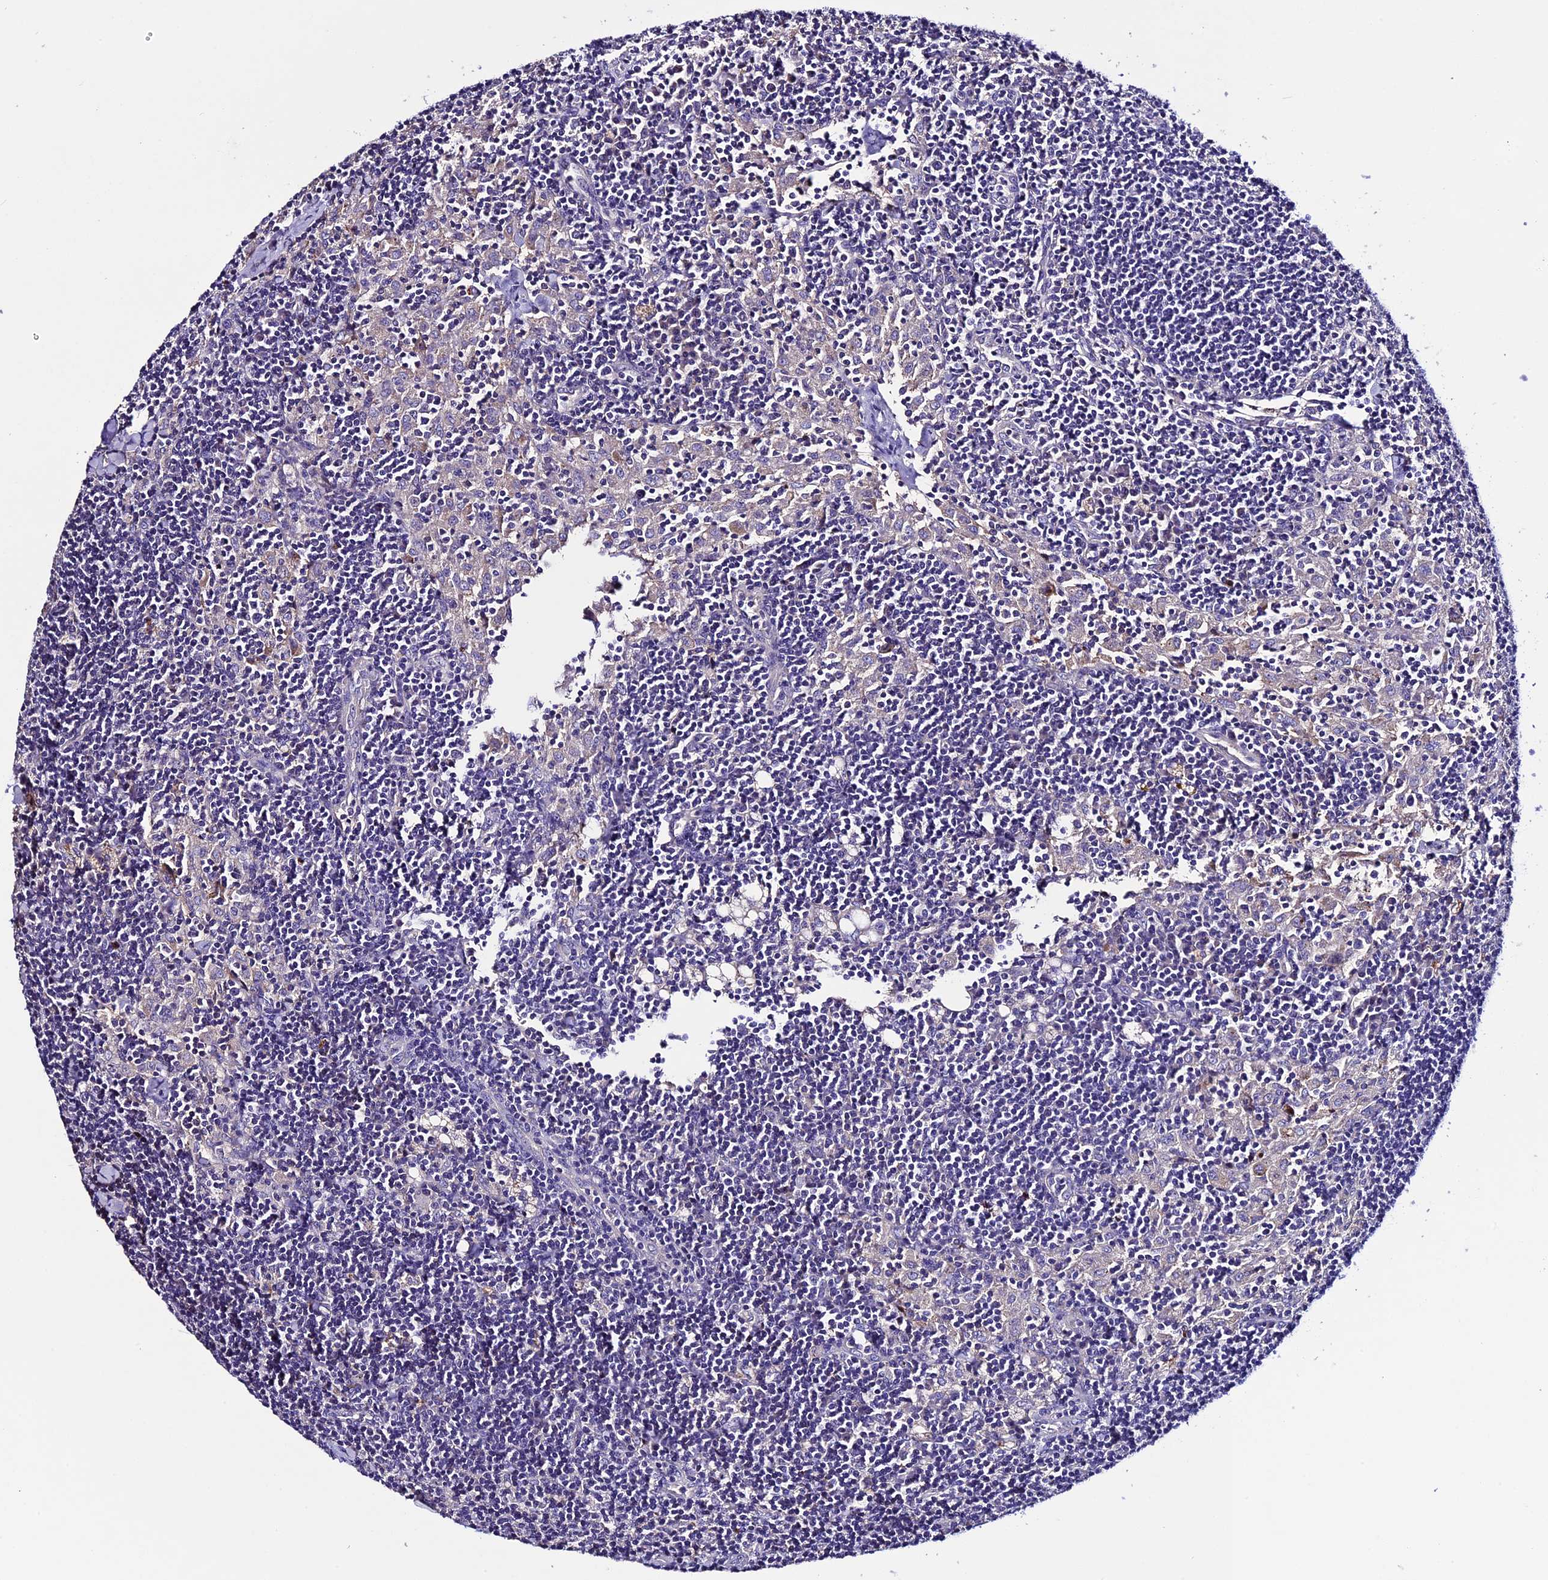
{"staining": {"intensity": "negative", "quantity": "none", "location": "none"}, "tissue": "lymph node", "cell_type": "Germinal center cells", "image_type": "normal", "snomed": [{"axis": "morphology", "description": "Normal tissue, NOS"}, {"axis": "topography", "description": "Lymph node"}], "caption": "Germinal center cells show no significant staining in normal lymph node.", "gene": "TCP11L2", "patient": {"sex": "male", "age": 24}}